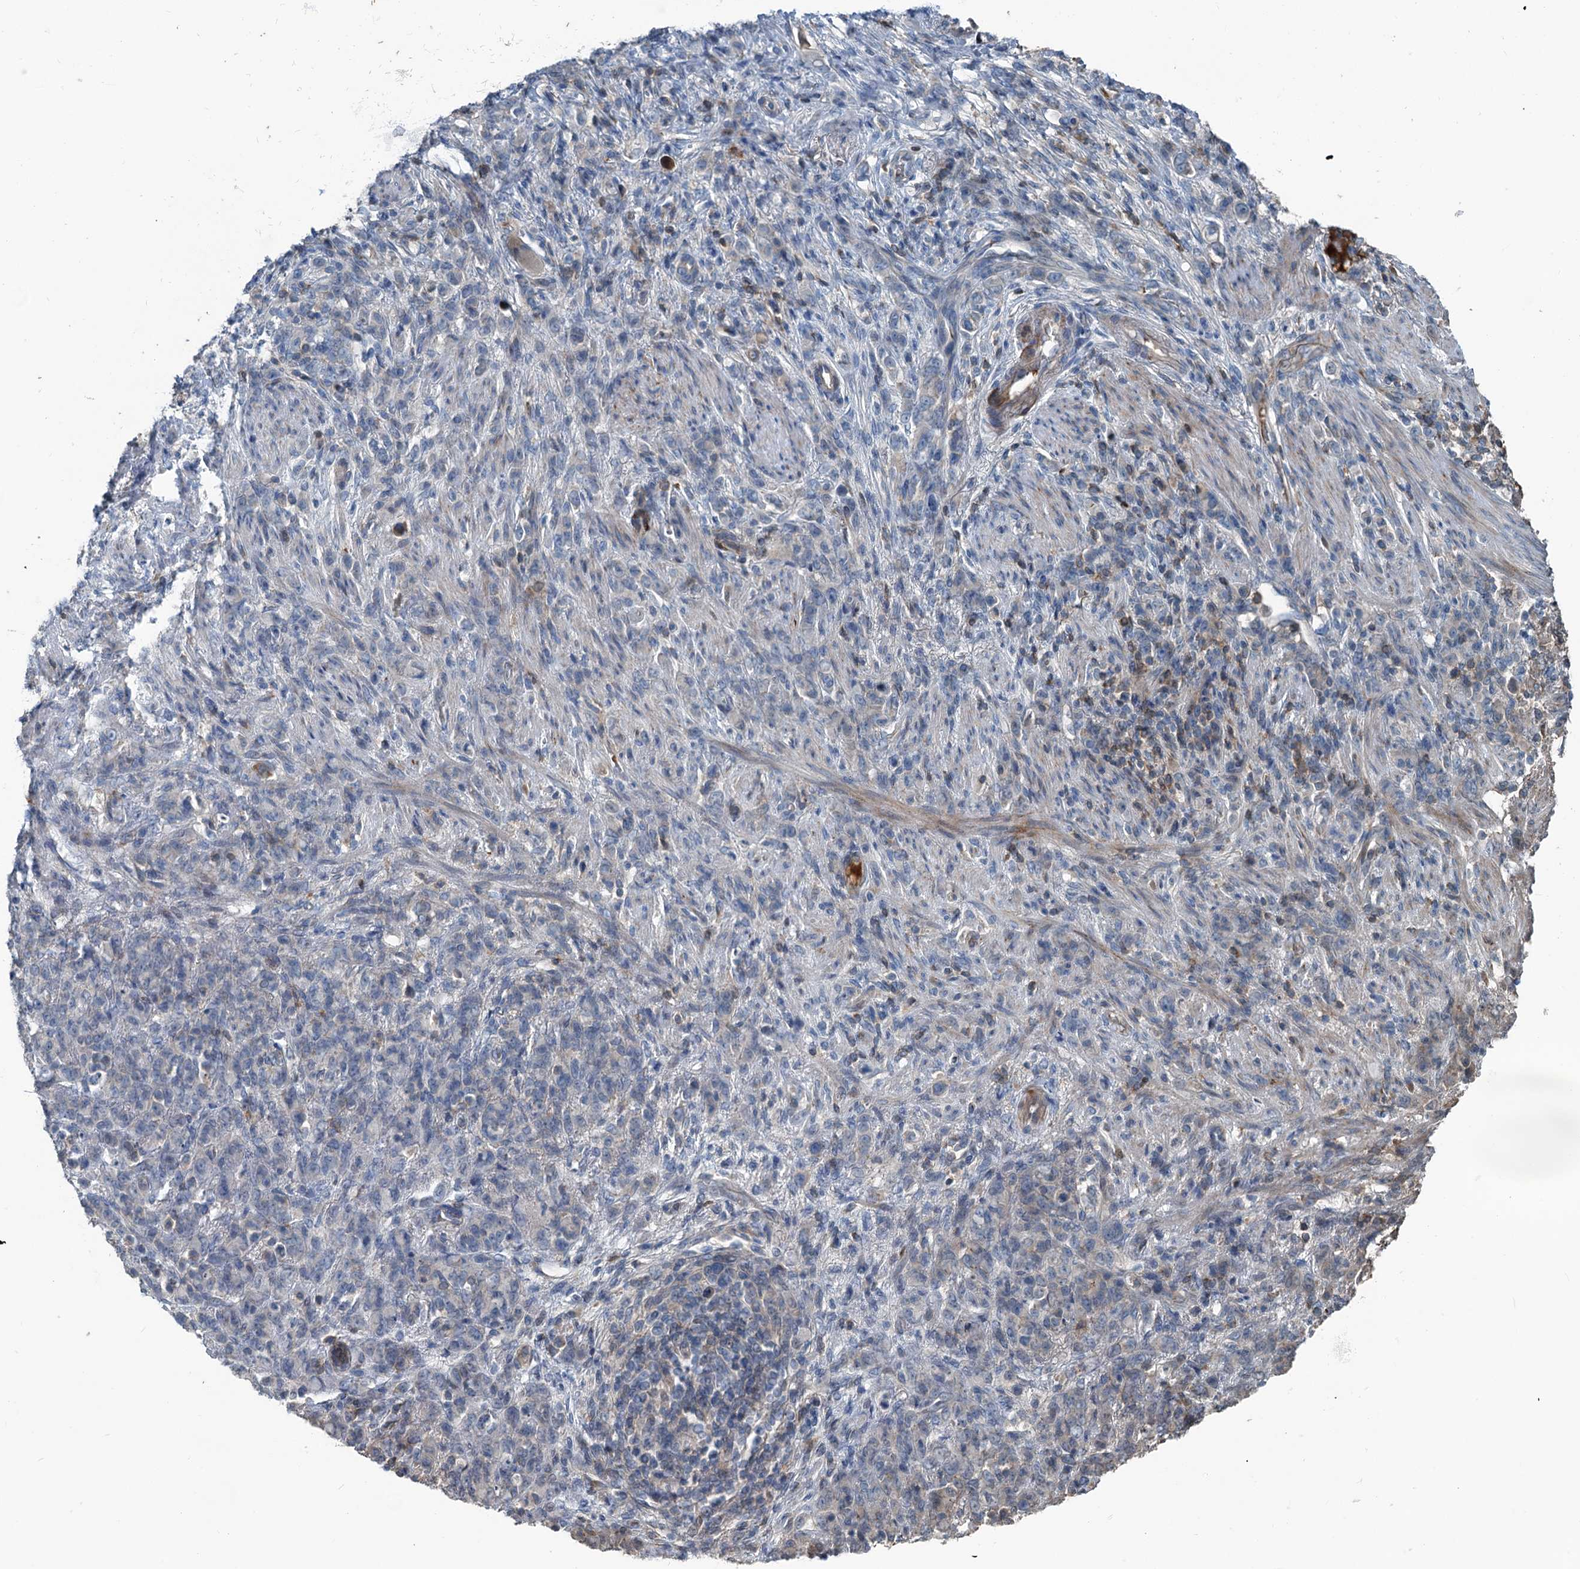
{"staining": {"intensity": "negative", "quantity": "none", "location": "none"}, "tissue": "stomach cancer", "cell_type": "Tumor cells", "image_type": "cancer", "snomed": [{"axis": "morphology", "description": "Adenocarcinoma, NOS"}, {"axis": "topography", "description": "Stomach"}], "caption": "An IHC micrograph of stomach cancer (adenocarcinoma) is shown. There is no staining in tumor cells of stomach cancer (adenocarcinoma).", "gene": "TEDC1", "patient": {"sex": "female", "age": 79}}